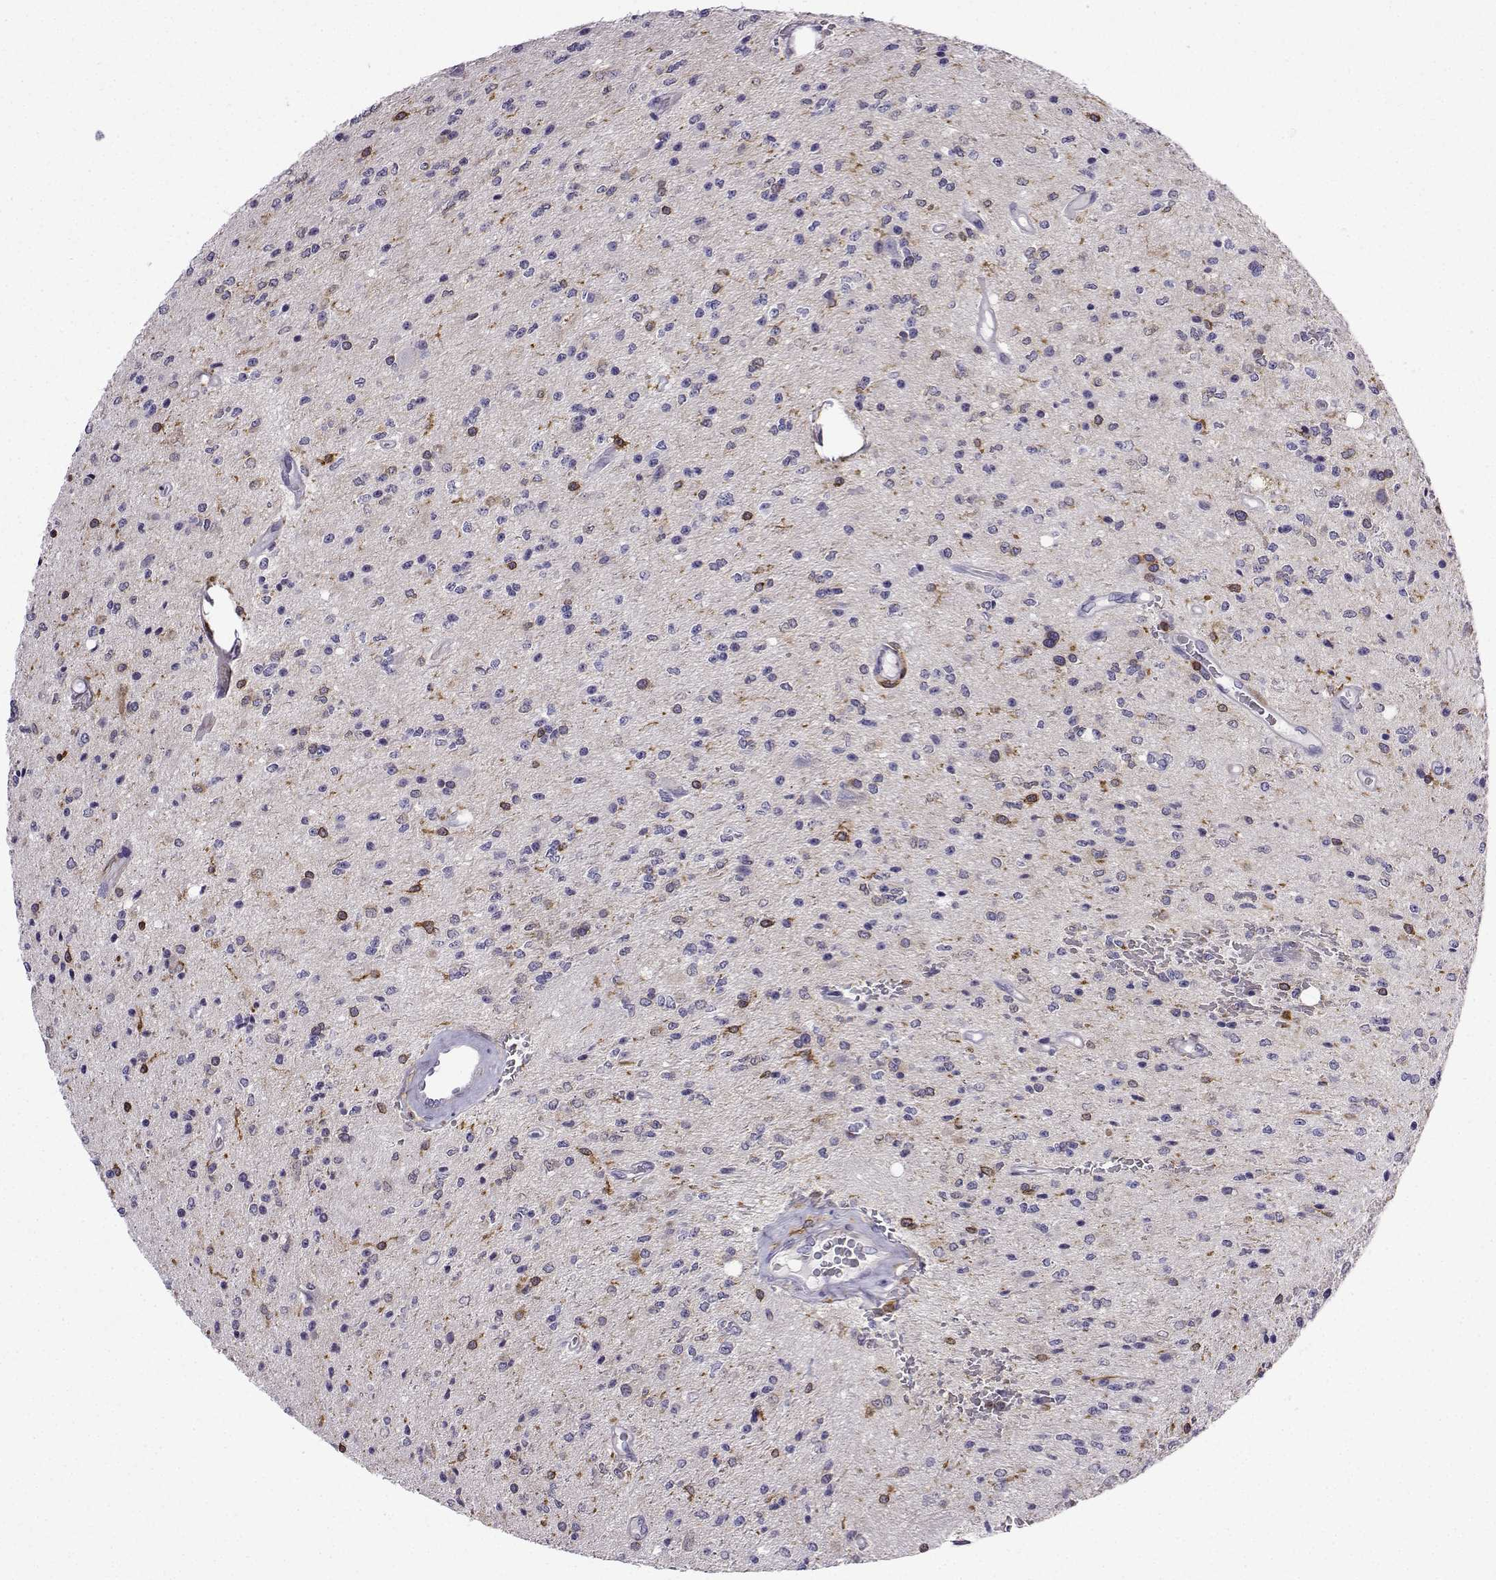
{"staining": {"intensity": "negative", "quantity": "none", "location": "none"}, "tissue": "glioma", "cell_type": "Tumor cells", "image_type": "cancer", "snomed": [{"axis": "morphology", "description": "Glioma, malignant, Low grade"}, {"axis": "topography", "description": "Brain"}], "caption": "An immunohistochemistry (IHC) micrograph of glioma is shown. There is no staining in tumor cells of glioma.", "gene": "DOCK10", "patient": {"sex": "male", "age": 67}}